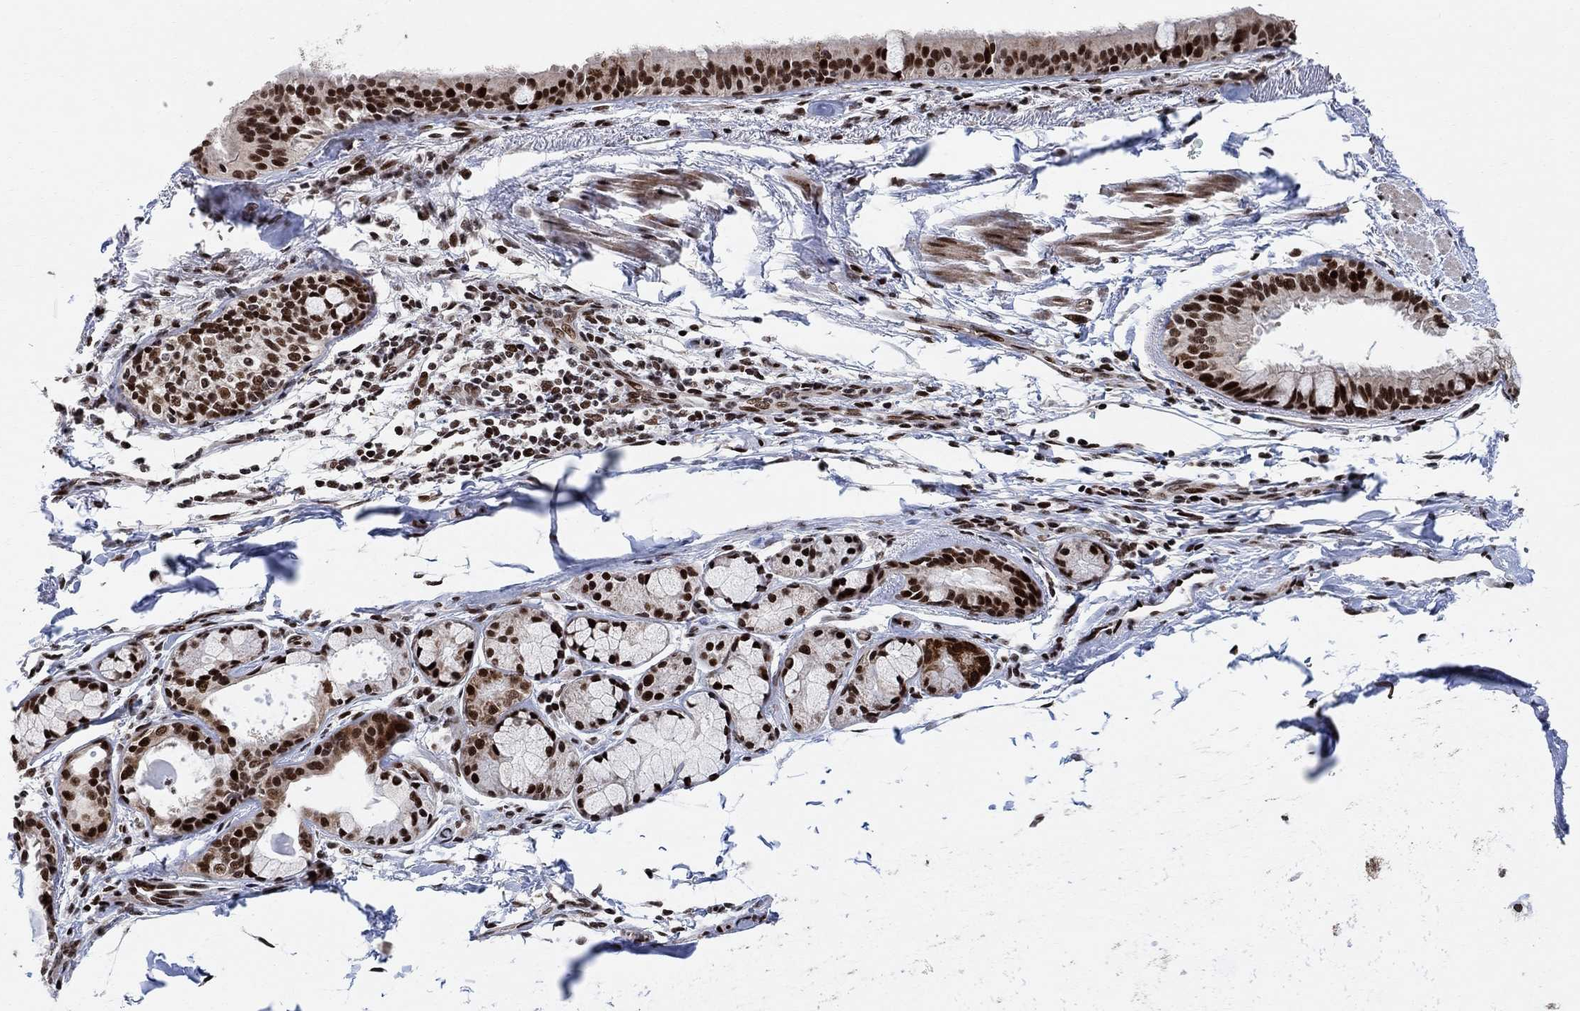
{"staining": {"intensity": "strong", "quantity": ">75%", "location": "nuclear"}, "tissue": "bronchus", "cell_type": "Respiratory epithelial cells", "image_type": "normal", "snomed": [{"axis": "morphology", "description": "Normal tissue, NOS"}, {"axis": "morphology", "description": "Squamous cell carcinoma, NOS"}, {"axis": "topography", "description": "Bronchus"}, {"axis": "topography", "description": "Lung"}], "caption": "IHC (DAB) staining of benign human bronchus shows strong nuclear protein positivity in about >75% of respiratory epithelial cells.", "gene": "E4F1", "patient": {"sex": "male", "age": 69}}